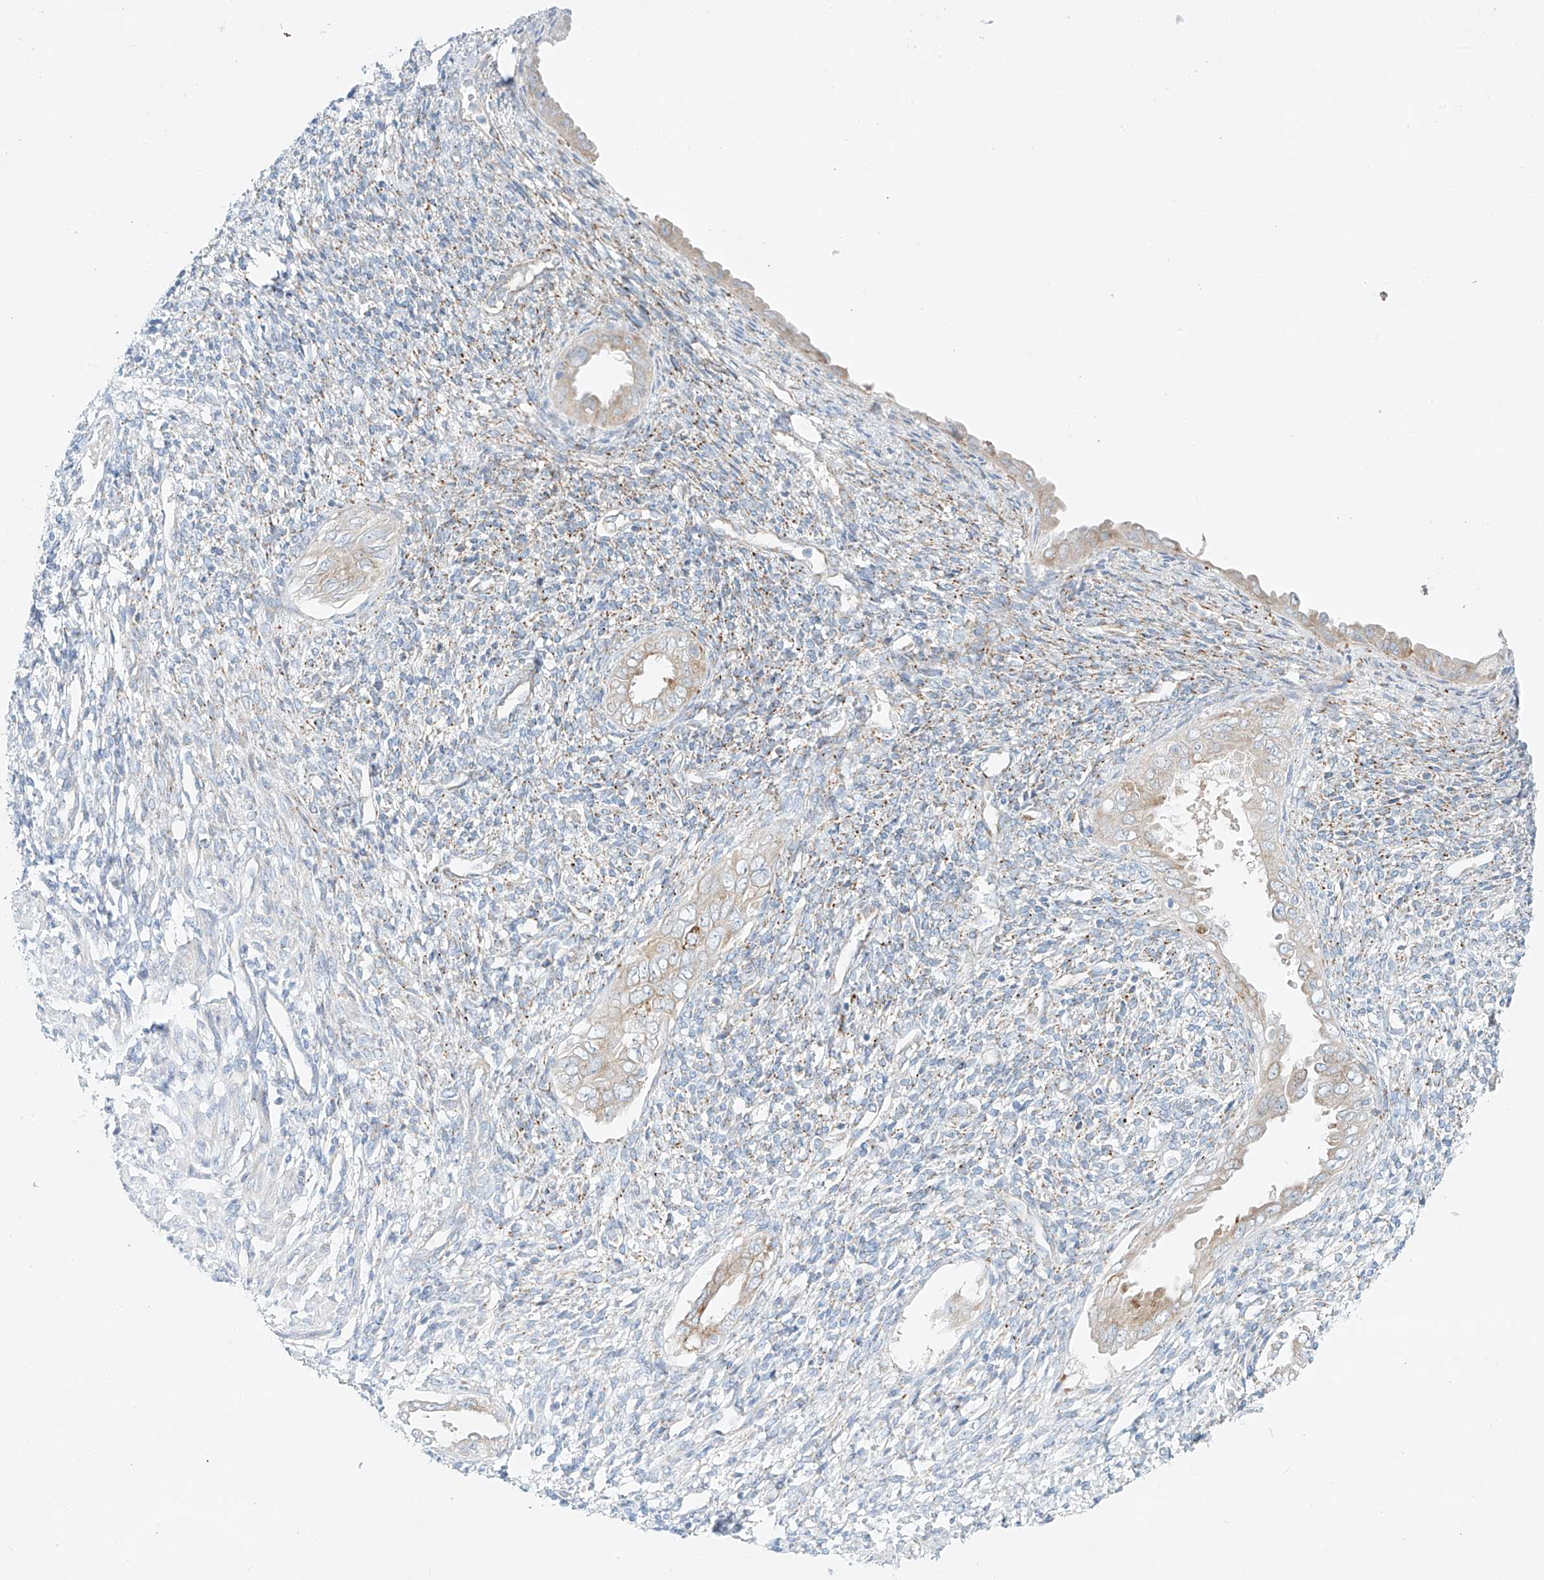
{"staining": {"intensity": "weak", "quantity": "<25%", "location": "cytoplasmic/membranous"}, "tissue": "endometrium", "cell_type": "Cells in endometrial stroma", "image_type": "normal", "snomed": [{"axis": "morphology", "description": "Normal tissue, NOS"}, {"axis": "topography", "description": "Endometrium"}], "caption": "Immunohistochemistry image of unremarkable endometrium: endometrium stained with DAB shows no significant protein positivity in cells in endometrial stroma.", "gene": "EIPR1", "patient": {"sex": "female", "age": 66}}